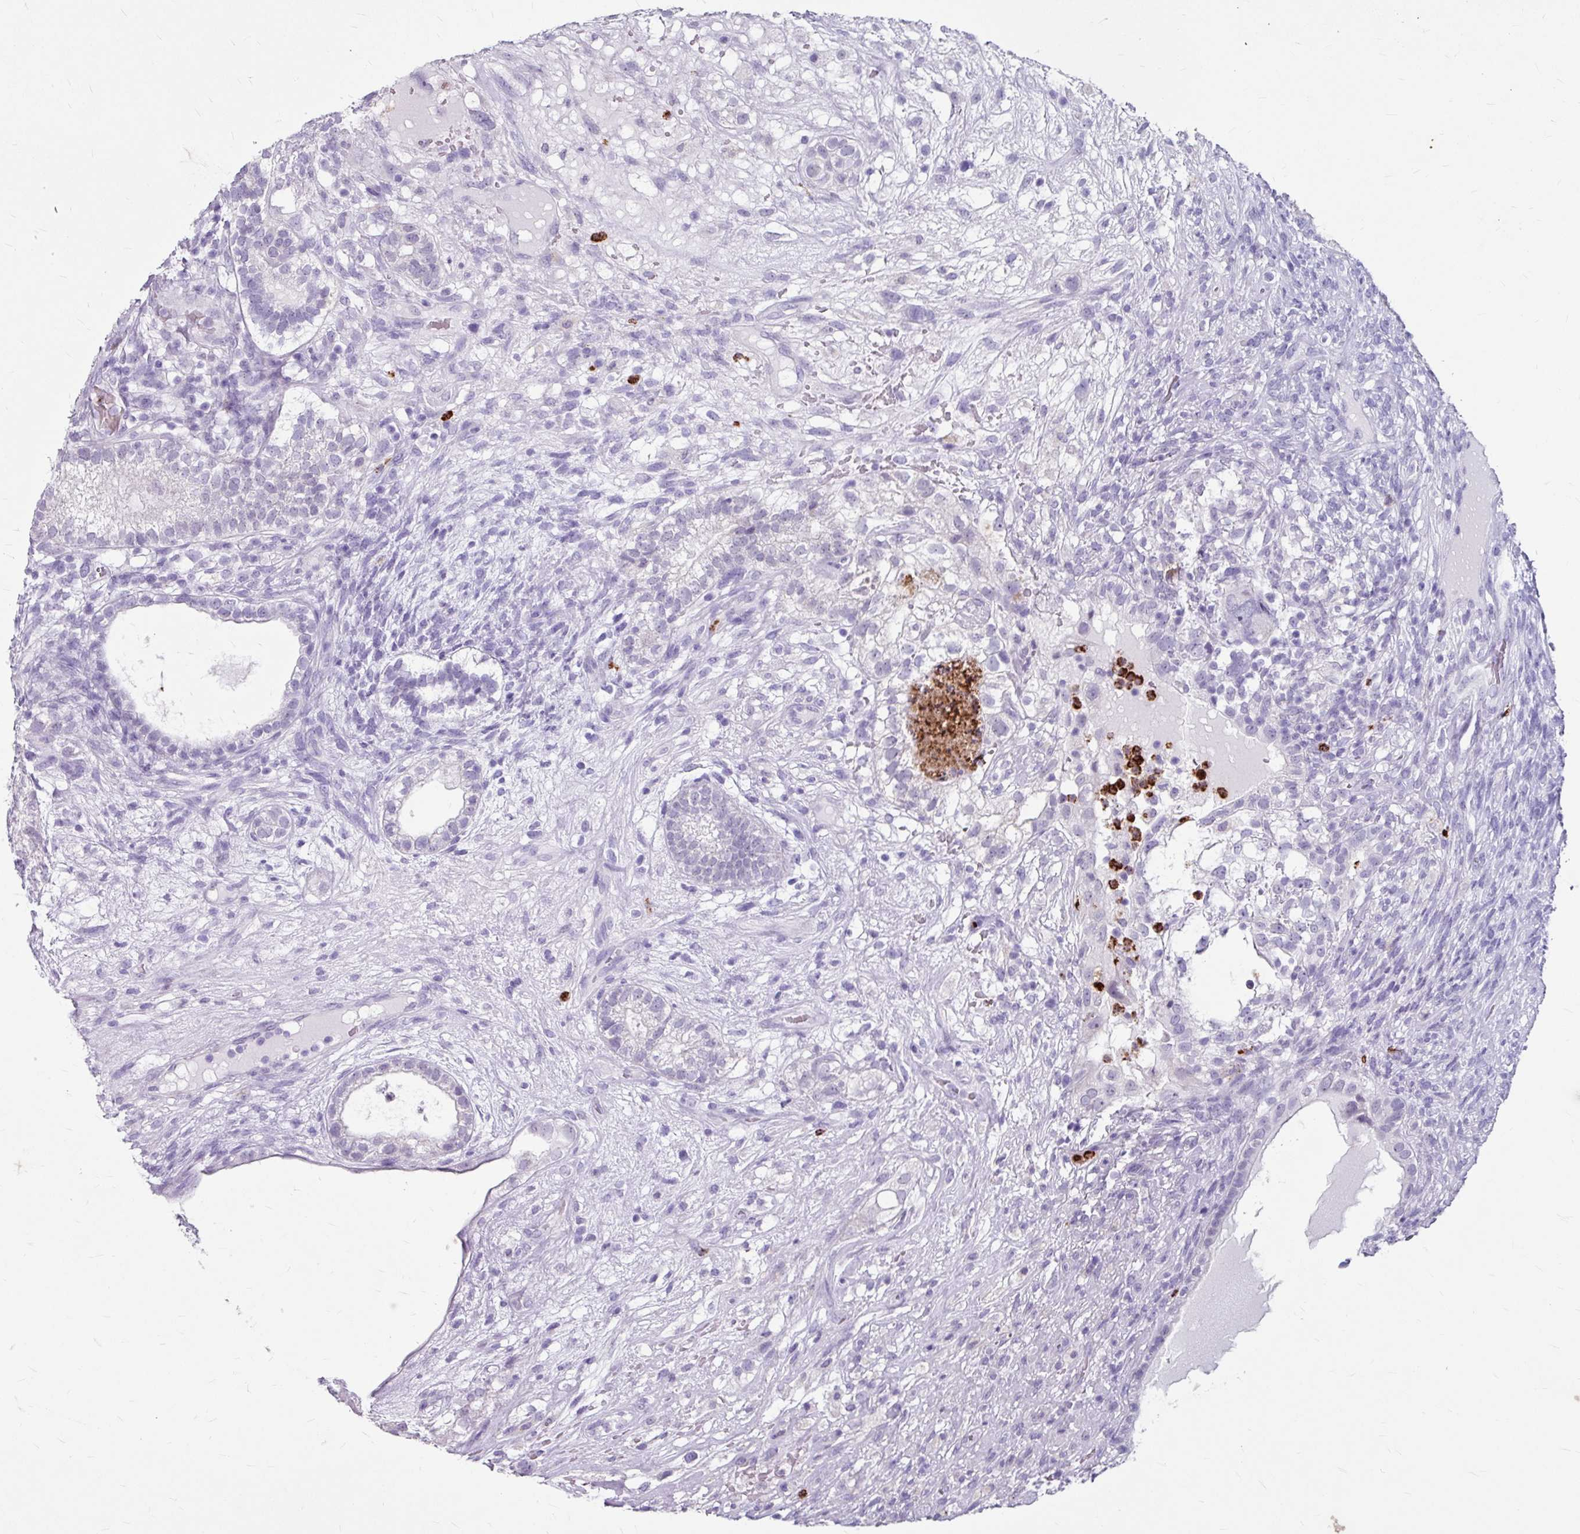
{"staining": {"intensity": "negative", "quantity": "none", "location": "none"}, "tissue": "testis cancer", "cell_type": "Tumor cells", "image_type": "cancer", "snomed": [{"axis": "morphology", "description": "Seminoma, NOS"}, {"axis": "morphology", "description": "Carcinoma, Embryonal, NOS"}, {"axis": "topography", "description": "Testis"}], "caption": "High power microscopy micrograph of an IHC photomicrograph of testis seminoma, revealing no significant positivity in tumor cells.", "gene": "ANKRD1", "patient": {"sex": "male", "age": 41}}